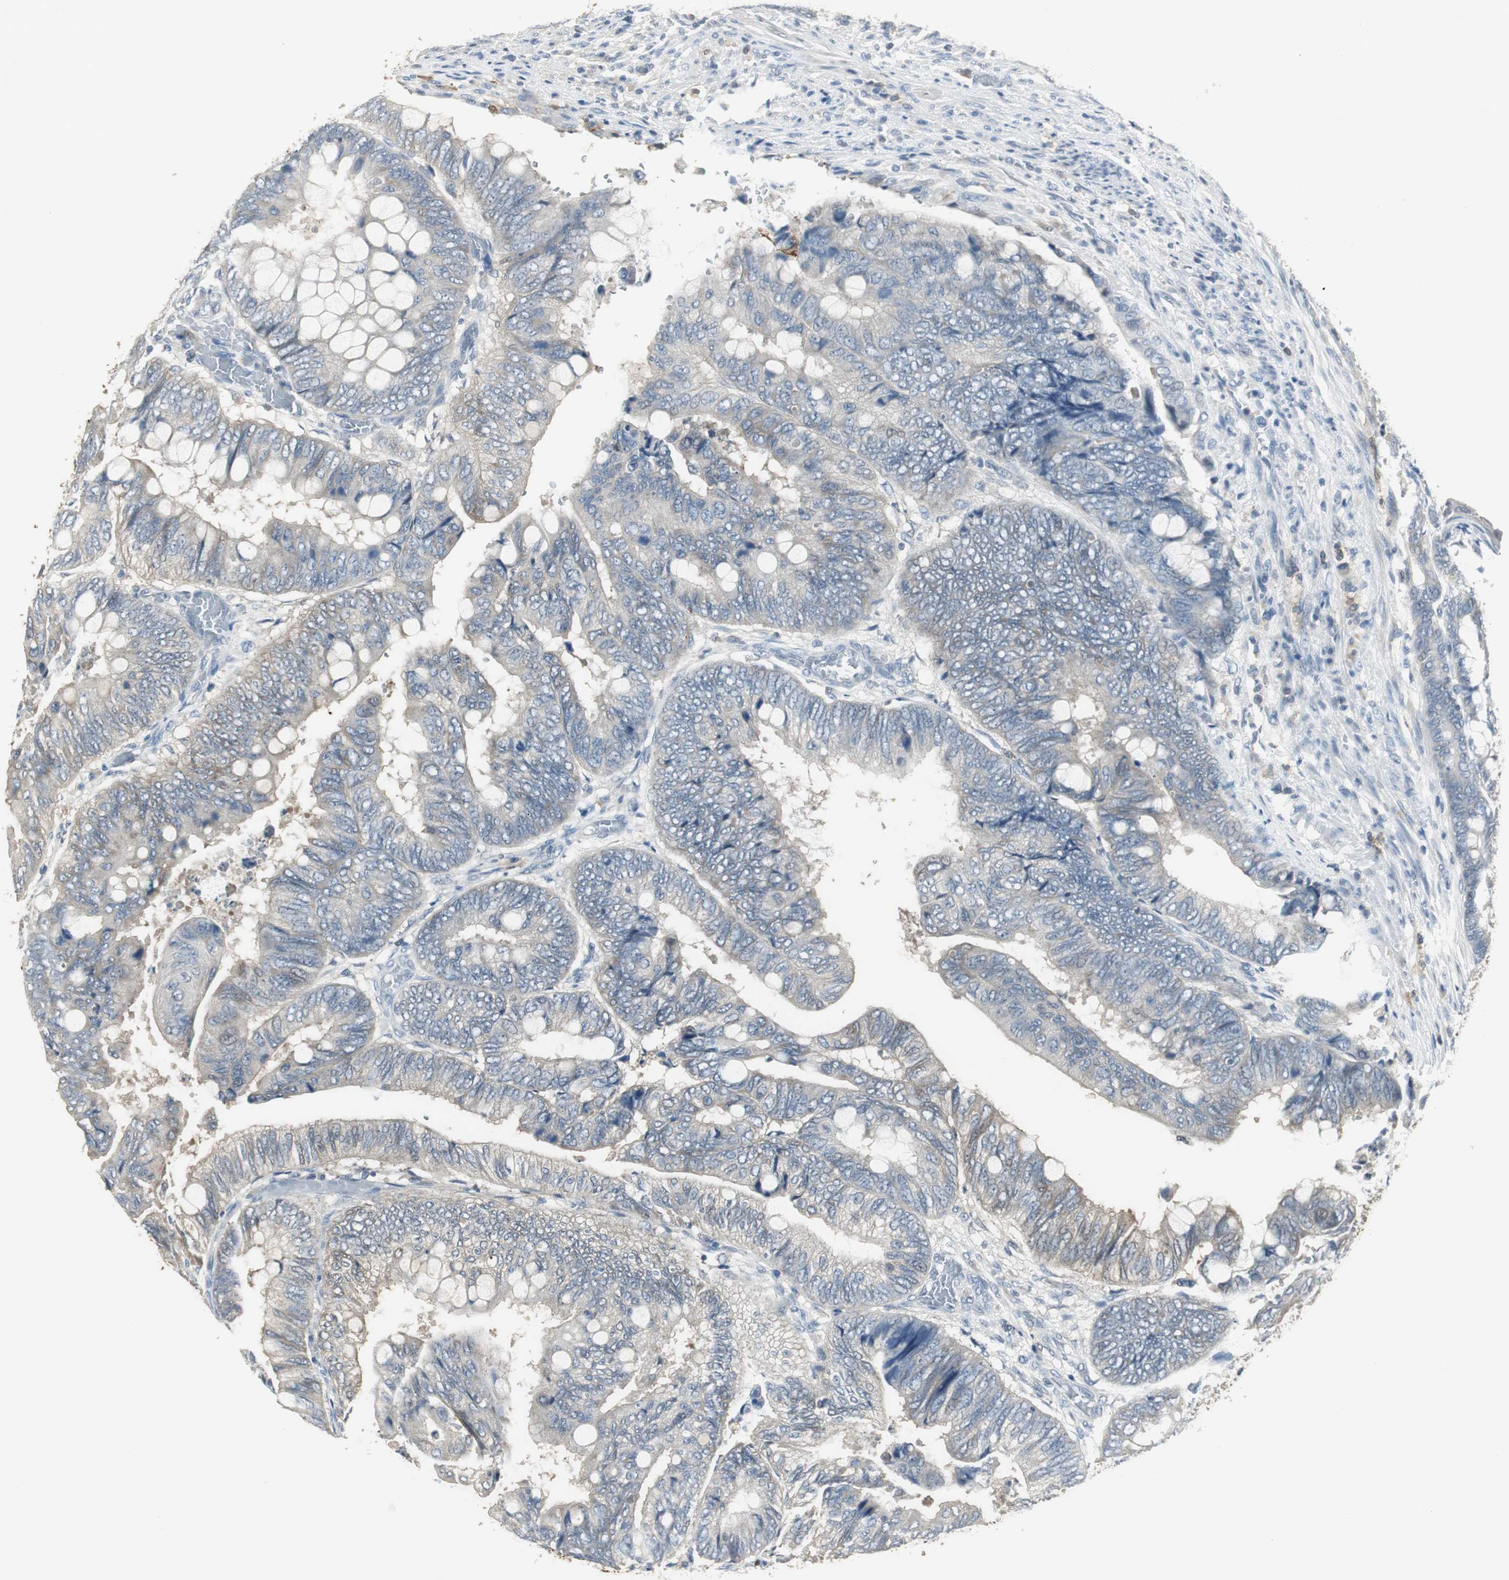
{"staining": {"intensity": "weak", "quantity": "<25%", "location": "cytoplasmic/membranous"}, "tissue": "colorectal cancer", "cell_type": "Tumor cells", "image_type": "cancer", "snomed": [{"axis": "morphology", "description": "Normal tissue, NOS"}, {"axis": "morphology", "description": "Adenocarcinoma, NOS"}, {"axis": "topography", "description": "Rectum"}, {"axis": "topography", "description": "Peripheral nerve tissue"}], "caption": "Immunohistochemical staining of human colorectal cancer (adenocarcinoma) demonstrates no significant staining in tumor cells. Brightfield microscopy of immunohistochemistry stained with DAB (3,3'-diaminobenzidine) (brown) and hematoxylin (blue), captured at high magnification.", "gene": "MSTO1", "patient": {"sex": "male", "age": 92}}